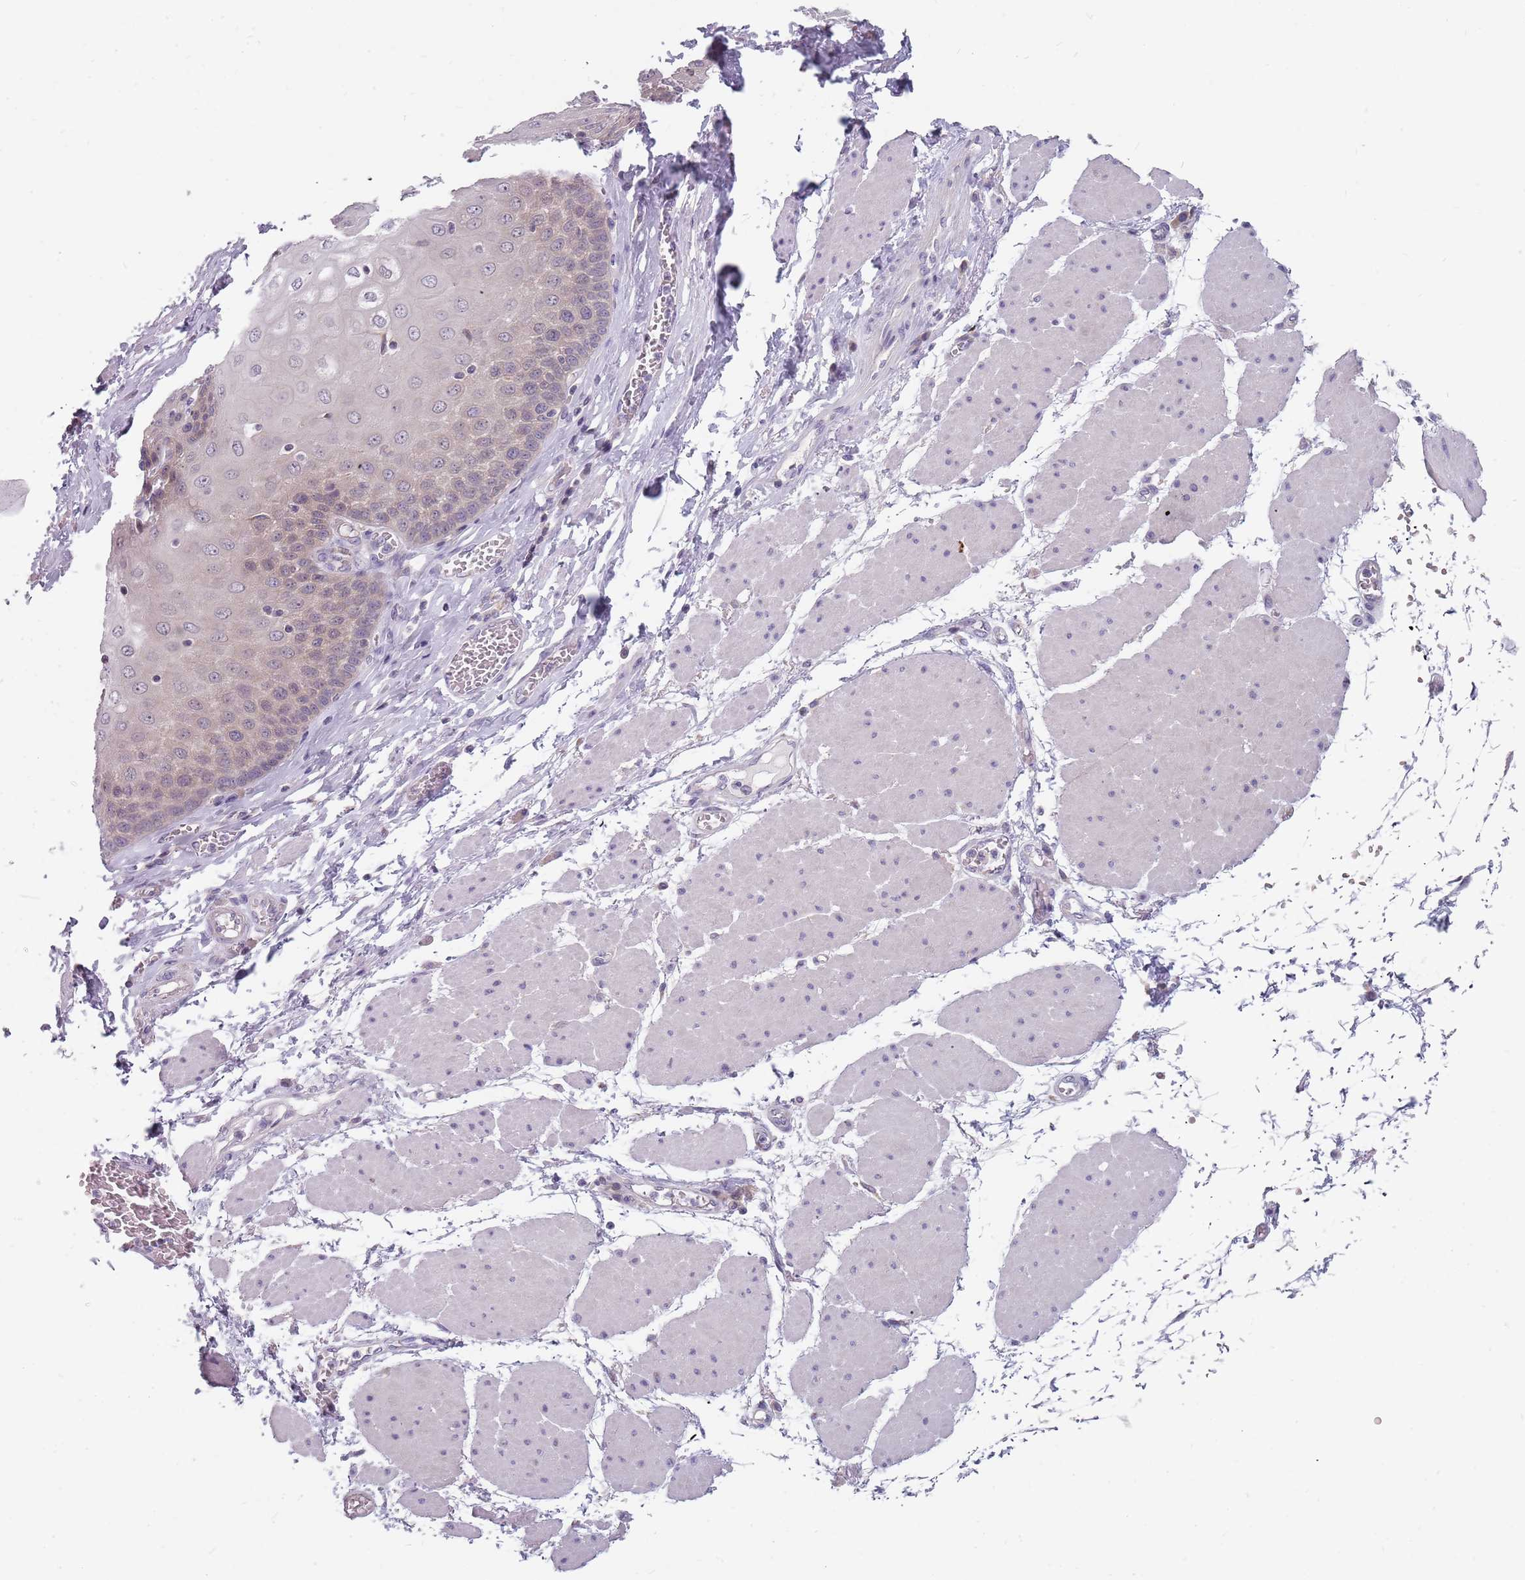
{"staining": {"intensity": "weak", "quantity": "25%-75%", "location": "cytoplasmic/membranous"}, "tissue": "esophagus", "cell_type": "Squamous epithelial cells", "image_type": "normal", "snomed": [{"axis": "morphology", "description": "Normal tissue, NOS"}, {"axis": "topography", "description": "Esophagus"}], "caption": "A high-resolution micrograph shows immunohistochemistry staining of normal esophagus, which shows weak cytoplasmic/membranous staining in about 25%-75% of squamous epithelial cells.", "gene": "CMTR2", "patient": {"sex": "male", "age": 60}}